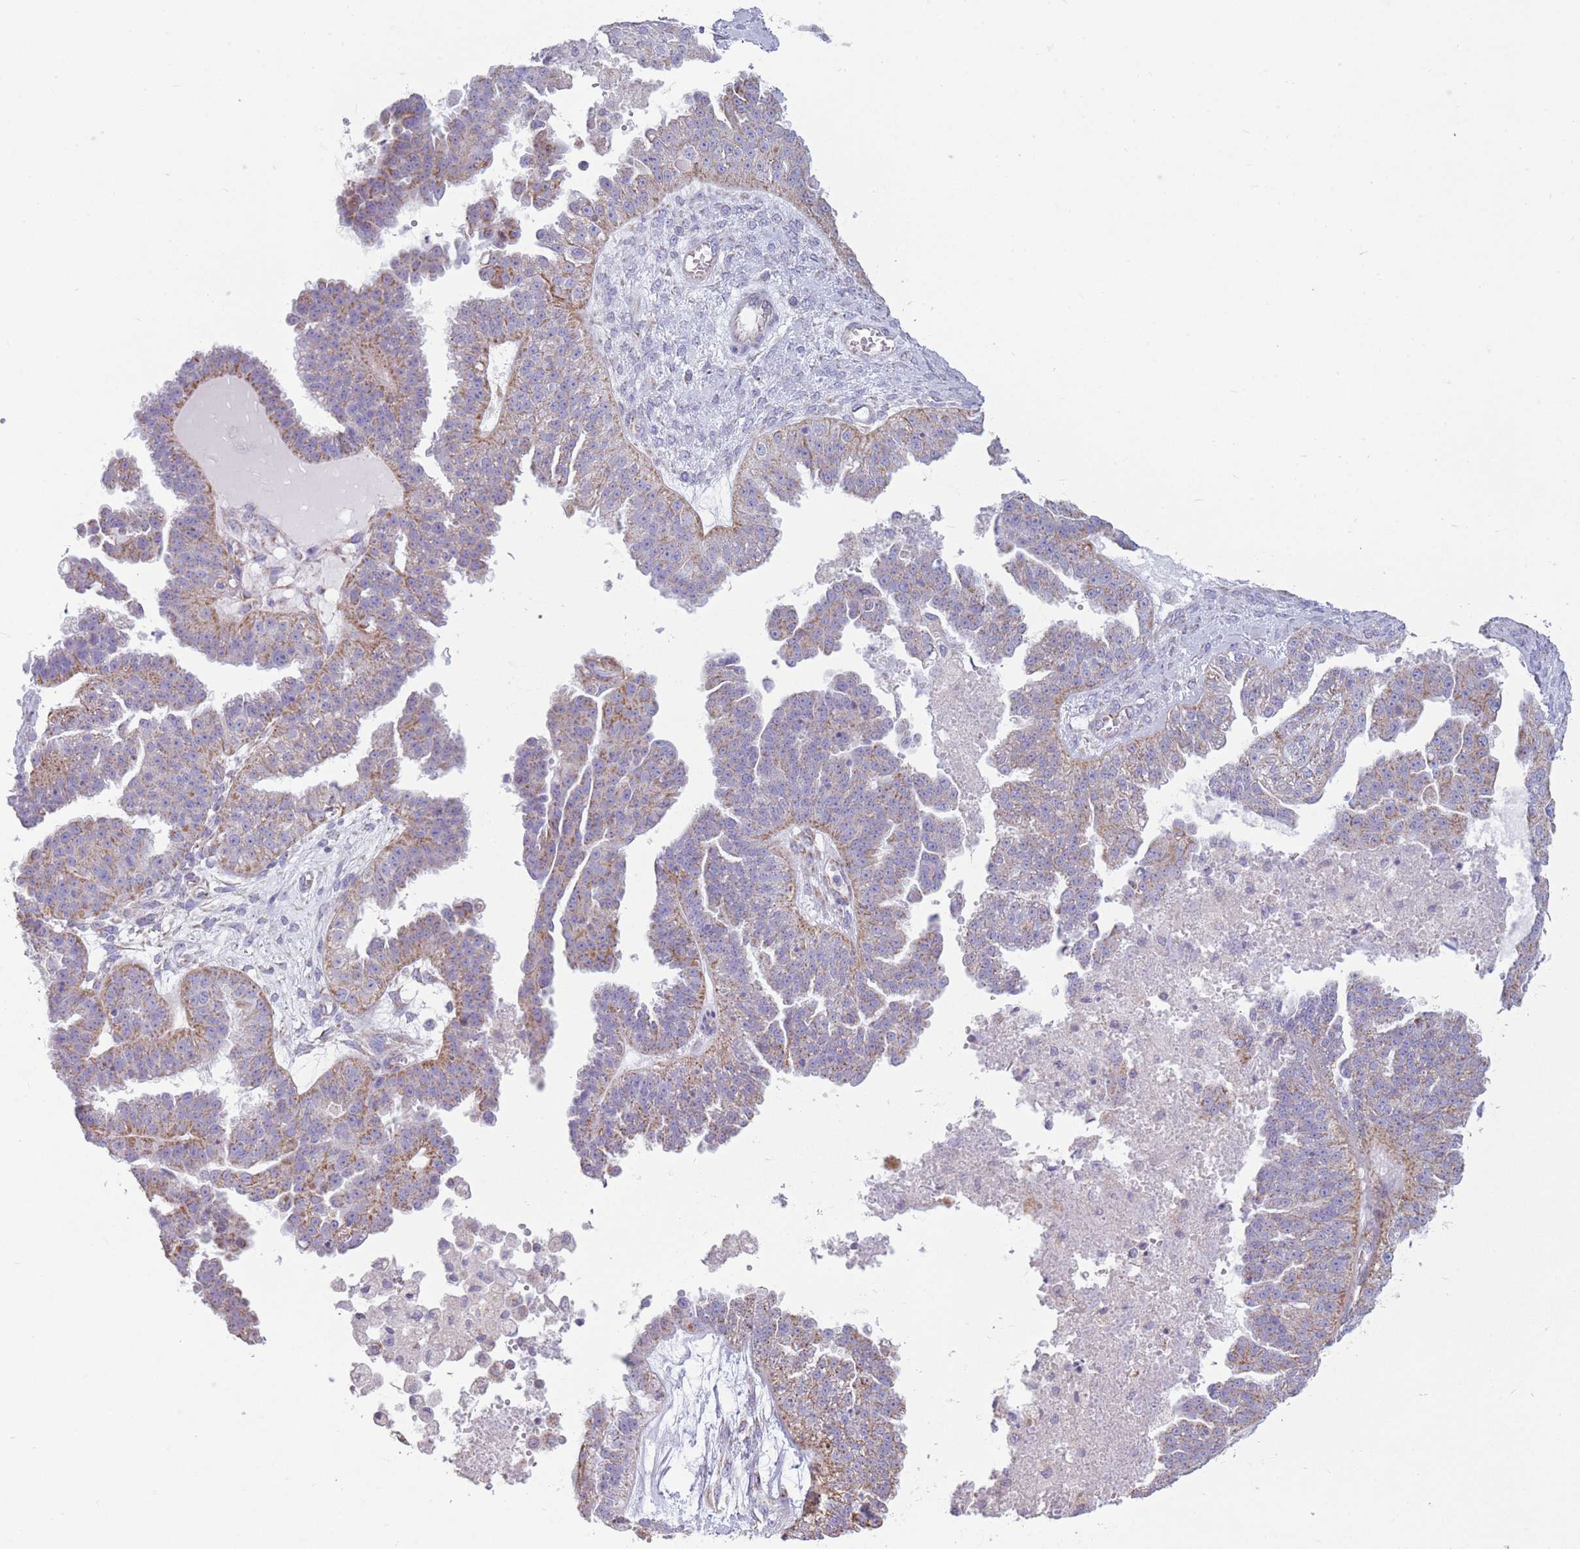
{"staining": {"intensity": "moderate", "quantity": "<25%", "location": "cytoplasmic/membranous"}, "tissue": "ovarian cancer", "cell_type": "Tumor cells", "image_type": "cancer", "snomed": [{"axis": "morphology", "description": "Cystadenocarcinoma, serous, NOS"}, {"axis": "topography", "description": "Ovary"}], "caption": "Ovarian cancer tissue displays moderate cytoplasmic/membranous staining in approximately <25% of tumor cells Using DAB (brown) and hematoxylin (blue) stains, captured at high magnification using brightfield microscopy.", "gene": "PDHA1", "patient": {"sex": "female", "age": 58}}